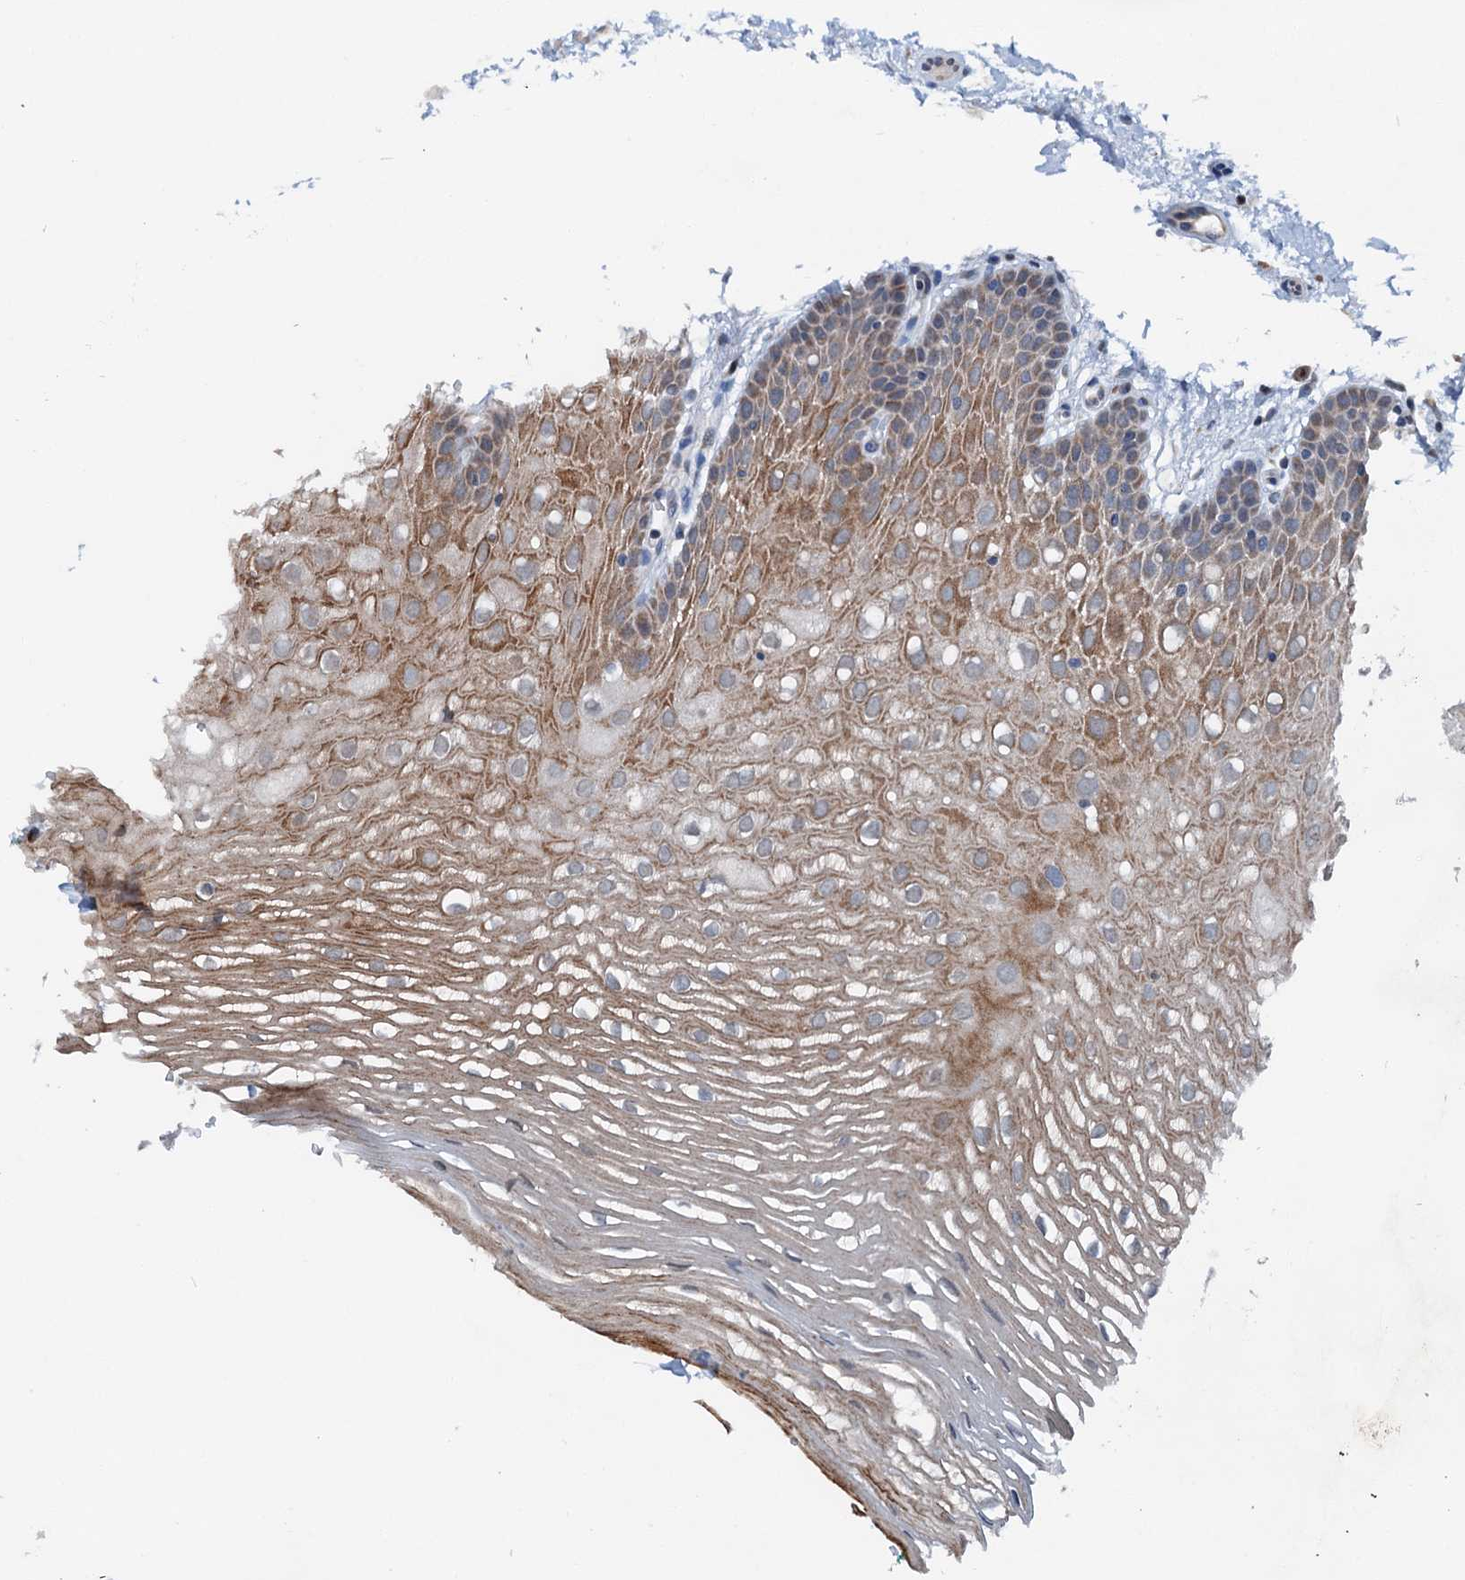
{"staining": {"intensity": "moderate", "quantity": "25%-75%", "location": "cytoplasmic/membranous"}, "tissue": "oral mucosa", "cell_type": "Squamous epithelial cells", "image_type": "normal", "snomed": [{"axis": "morphology", "description": "Normal tissue, NOS"}, {"axis": "topography", "description": "Oral tissue"}, {"axis": "topography", "description": "Tounge, NOS"}], "caption": "Moderate cytoplasmic/membranous positivity is seen in about 25%-75% of squamous epithelial cells in unremarkable oral mucosa.", "gene": "SHLD1", "patient": {"sex": "female", "age": 73}}